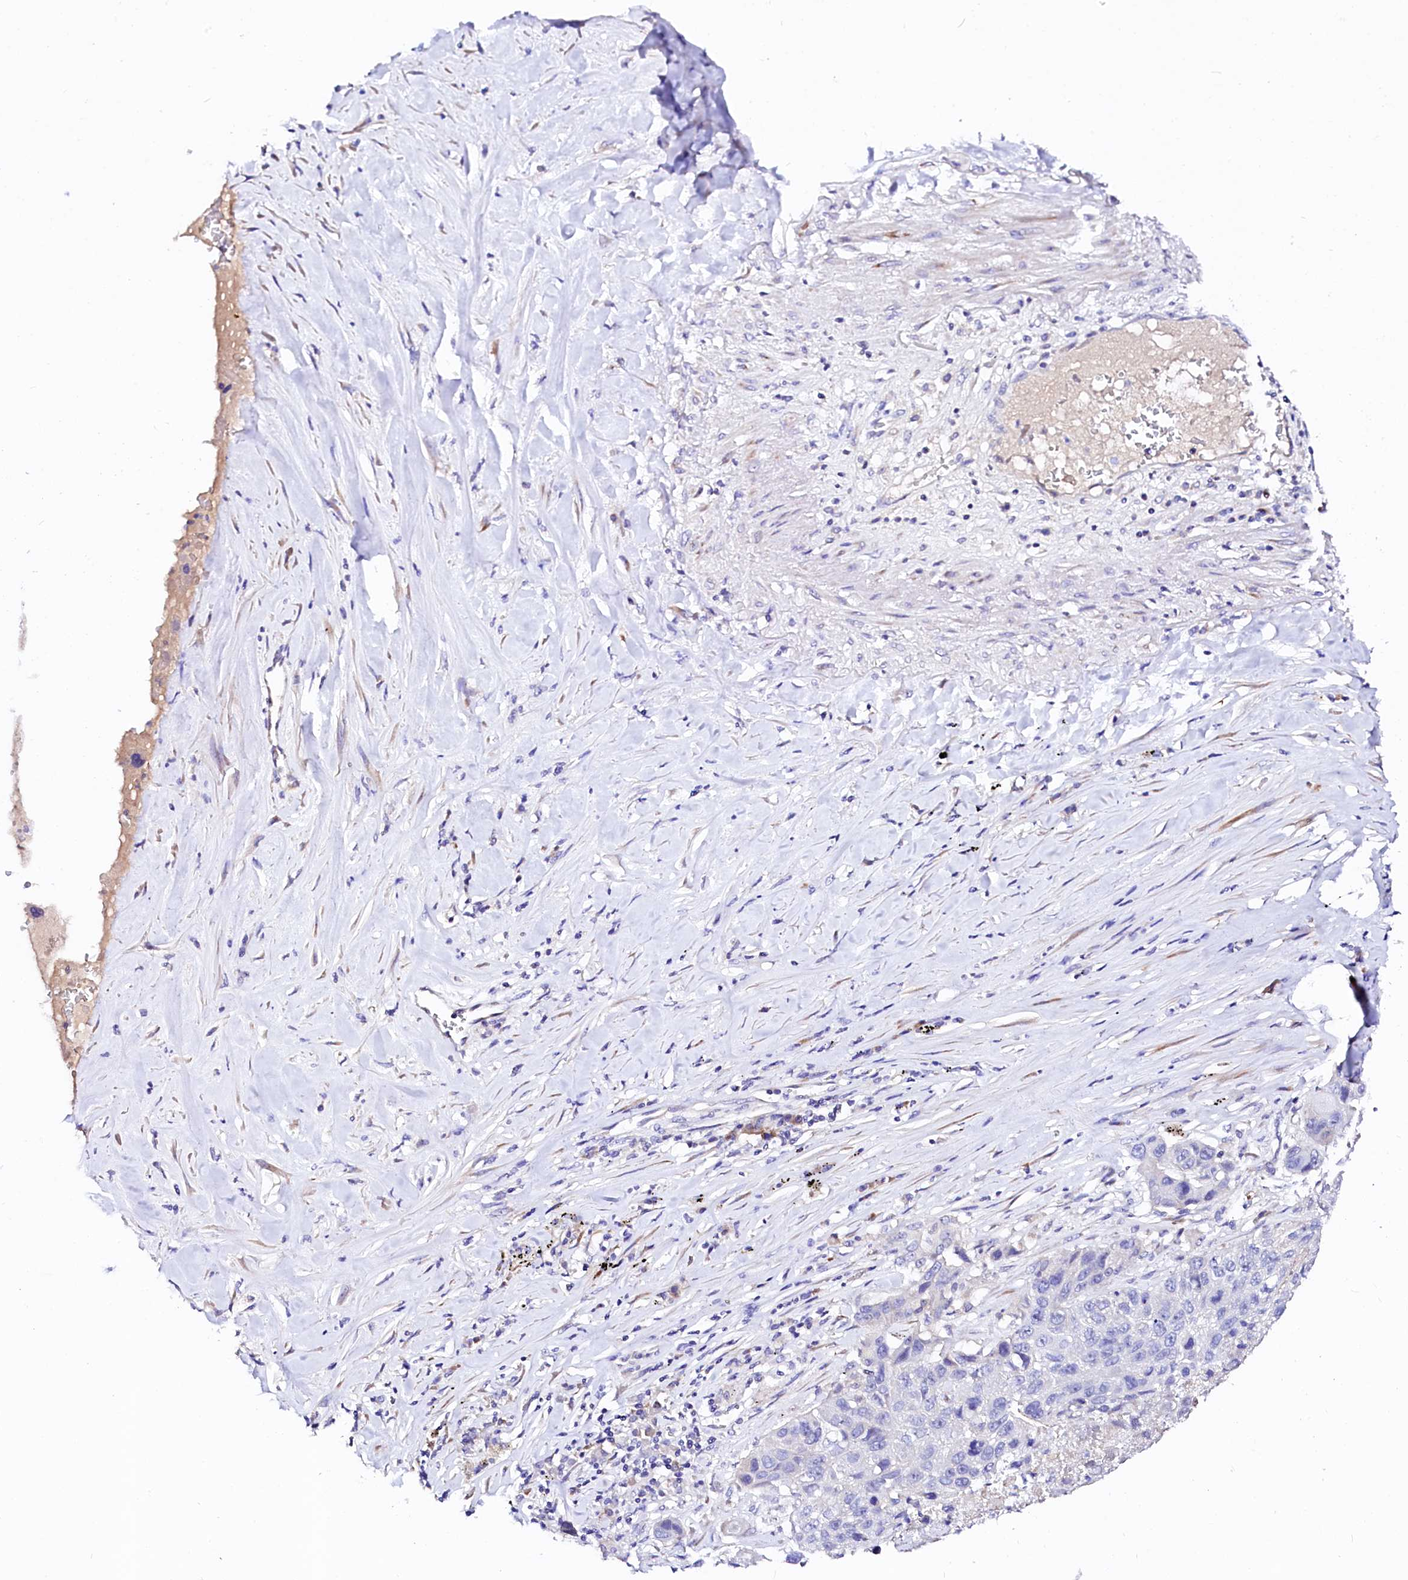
{"staining": {"intensity": "negative", "quantity": "none", "location": "none"}, "tissue": "lung cancer", "cell_type": "Tumor cells", "image_type": "cancer", "snomed": [{"axis": "morphology", "description": "Squamous cell carcinoma, NOS"}, {"axis": "topography", "description": "Lung"}], "caption": "A micrograph of squamous cell carcinoma (lung) stained for a protein demonstrates no brown staining in tumor cells.", "gene": "BTBD16", "patient": {"sex": "male", "age": 61}}